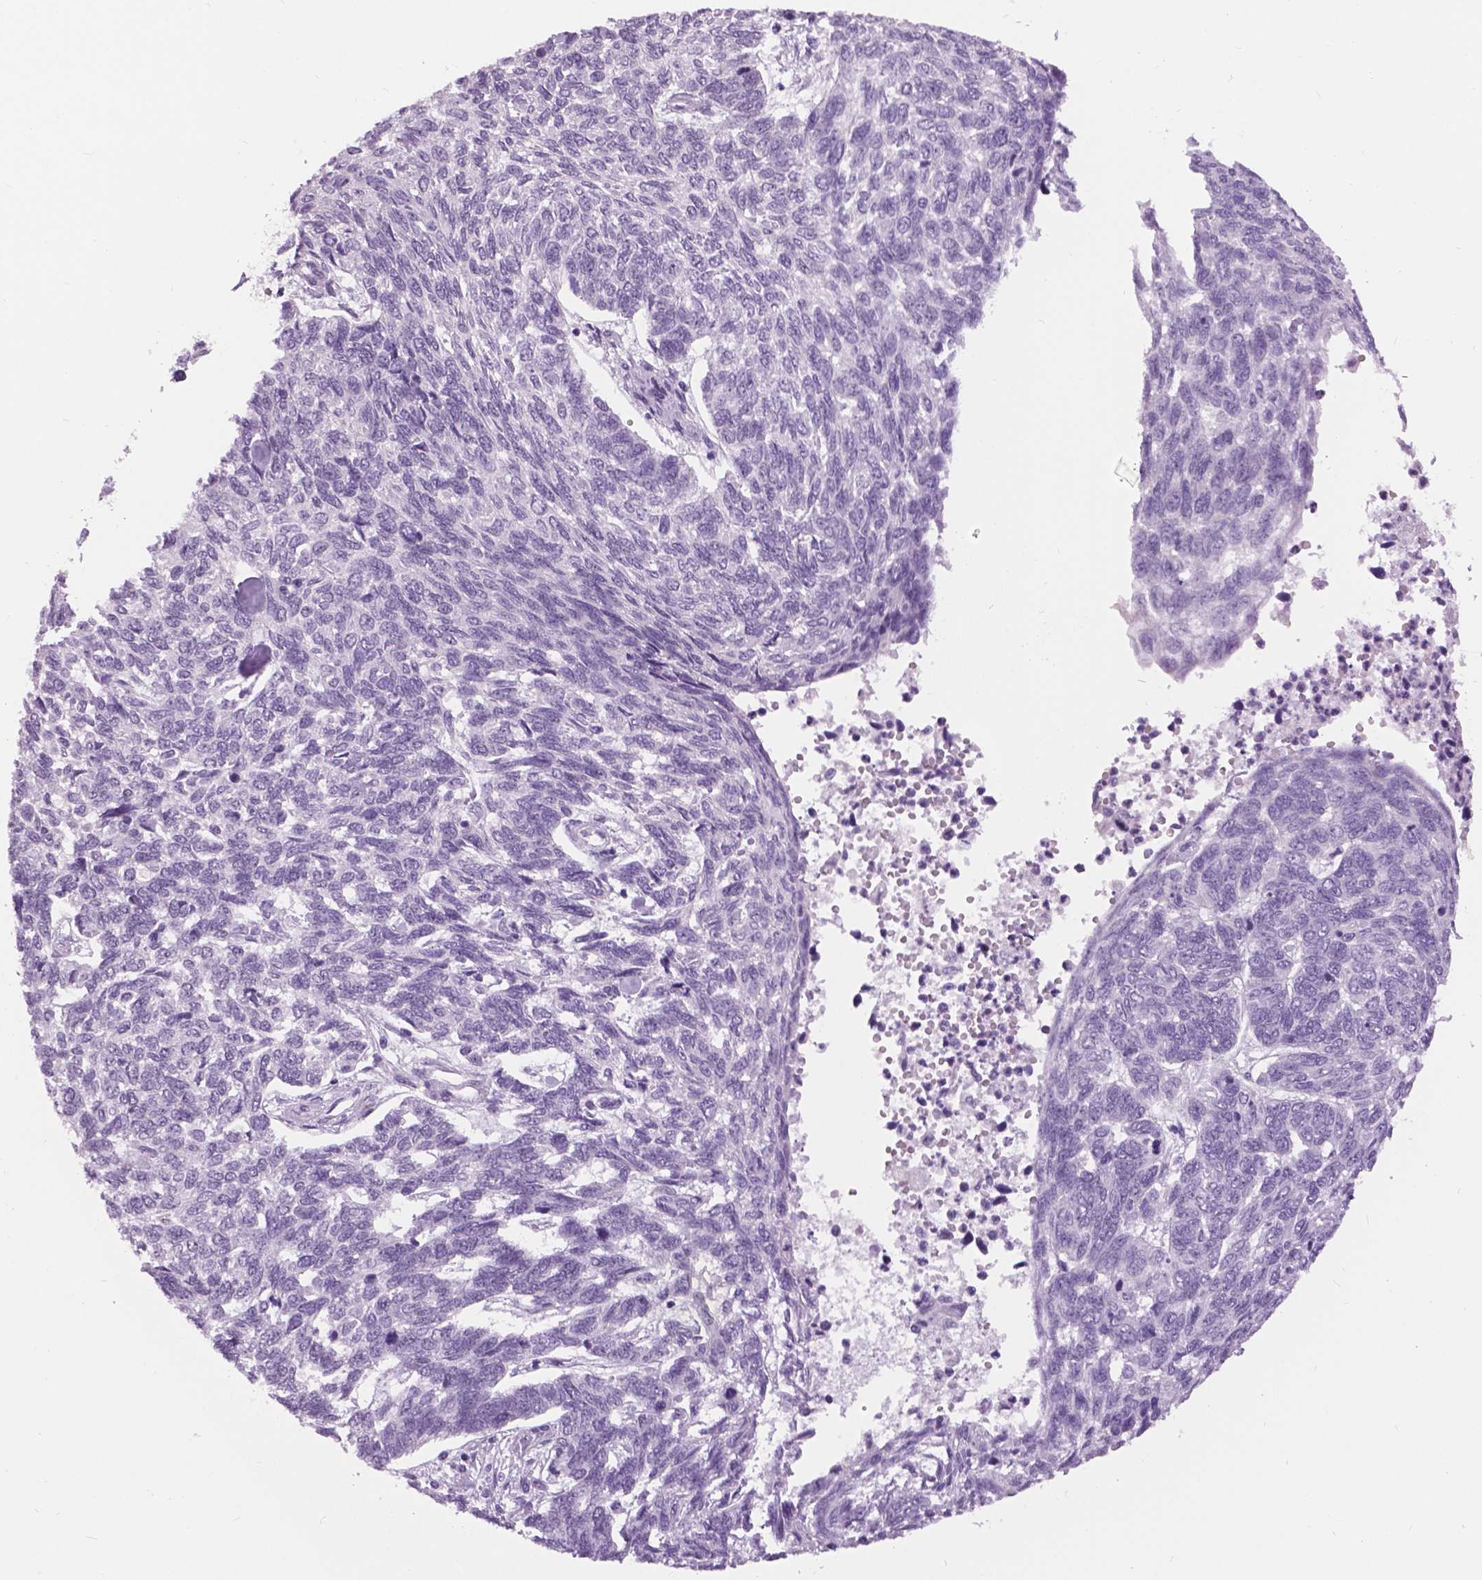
{"staining": {"intensity": "negative", "quantity": "none", "location": "none"}, "tissue": "skin cancer", "cell_type": "Tumor cells", "image_type": "cancer", "snomed": [{"axis": "morphology", "description": "Basal cell carcinoma"}, {"axis": "topography", "description": "Skin"}], "caption": "This is a photomicrograph of immunohistochemistry staining of basal cell carcinoma (skin), which shows no expression in tumor cells. (Brightfield microscopy of DAB (3,3'-diaminobenzidine) immunohistochemistry at high magnification).", "gene": "MYOM1", "patient": {"sex": "female", "age": 65}}